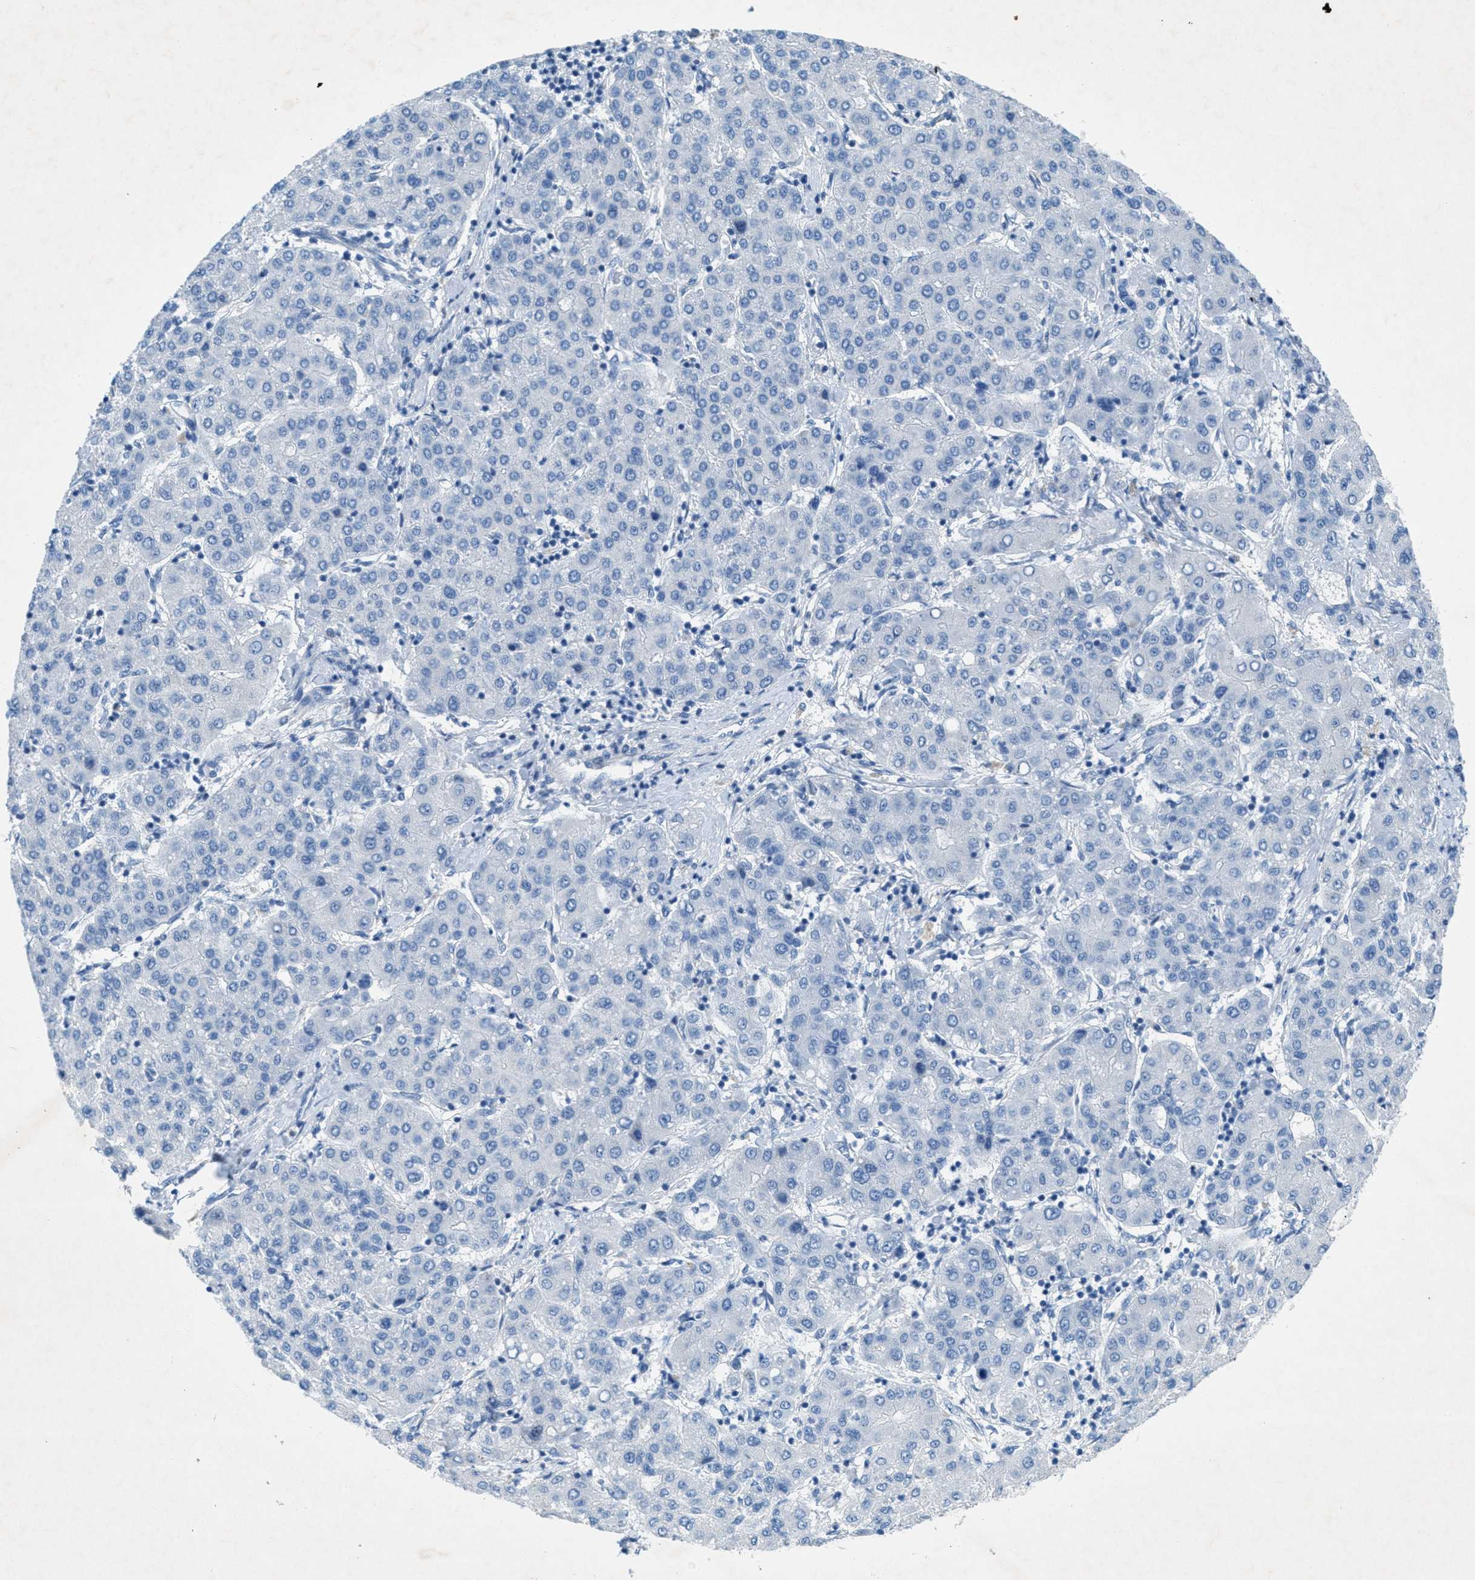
{"staining": {"intensity": "negative", "quantity": "none", "location": "none"}, "tissue": "liver cancer", "cell_type": "Tumor cells", "image_type": "cancer", "snomed": [{"axis": "morphology", "description": "Carcinoma, Hepatocellular, NOS"}, {"axis": "topography", "description": "Liver"}], "caption": "DAB immunohistochemical staining of liver hepatocellular carcinoma shows no significant positivity in tumor cells.", "gene": "GALNT17", "patient": {"sex": "male", "age": 65}}